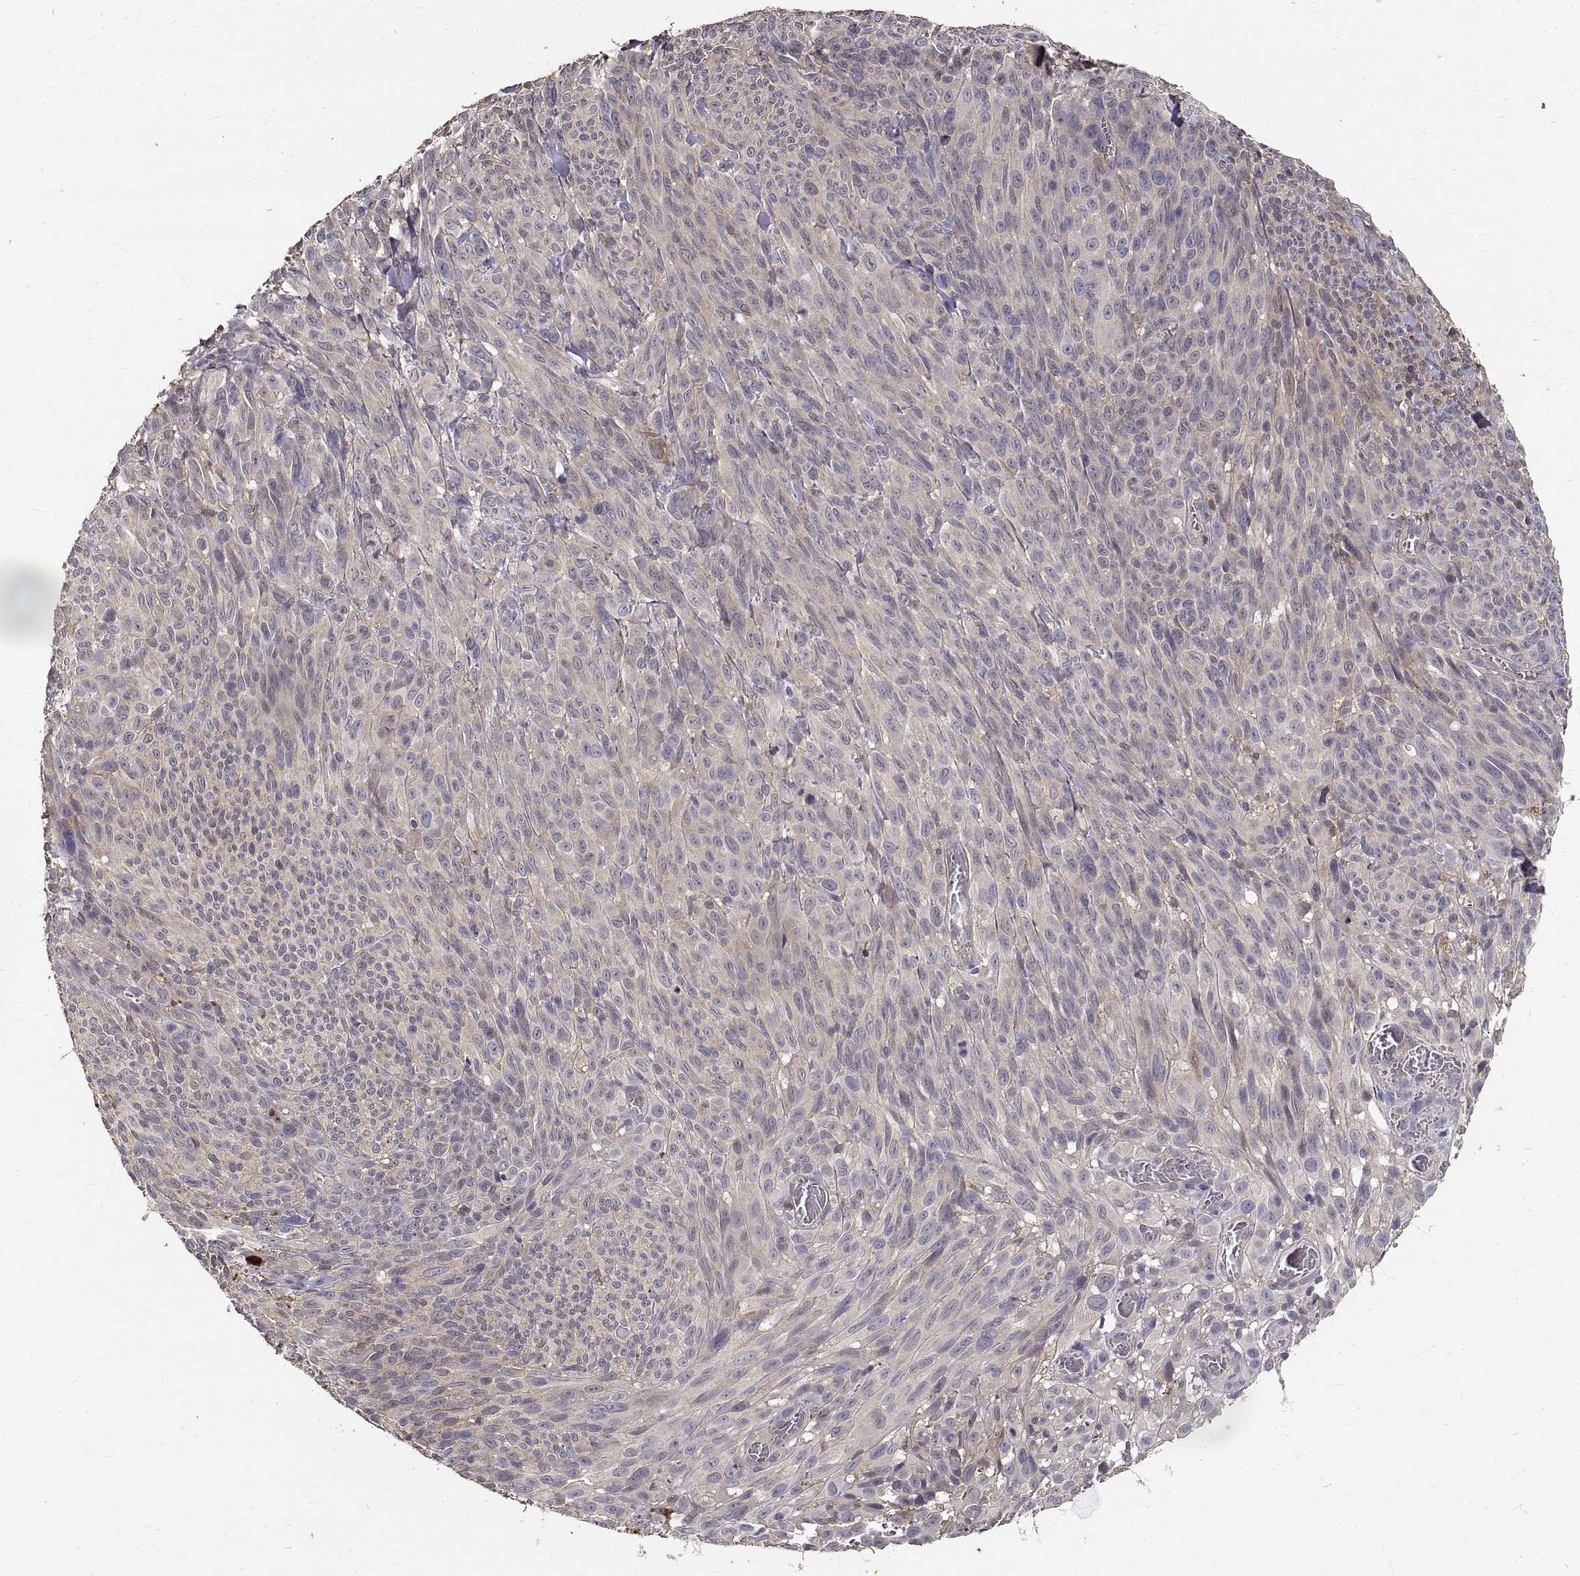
{"staining": {"intensity": "negative", "quantity": "none", "location": "none"}, "tissue": "melanoma", "cell_type": "Tumor cells", "image_type": "cancer", "snomed": [{"axis": "morphology", "description": "Malignant melanoma, NOS"}, {"axis": "topography", "description": "Skin"}], "caption": "Tumor cells are negative for brown protein staining in malignant melanoma.", "gene": "PEA15", "patient": {"sex": "male", "age": 83}}